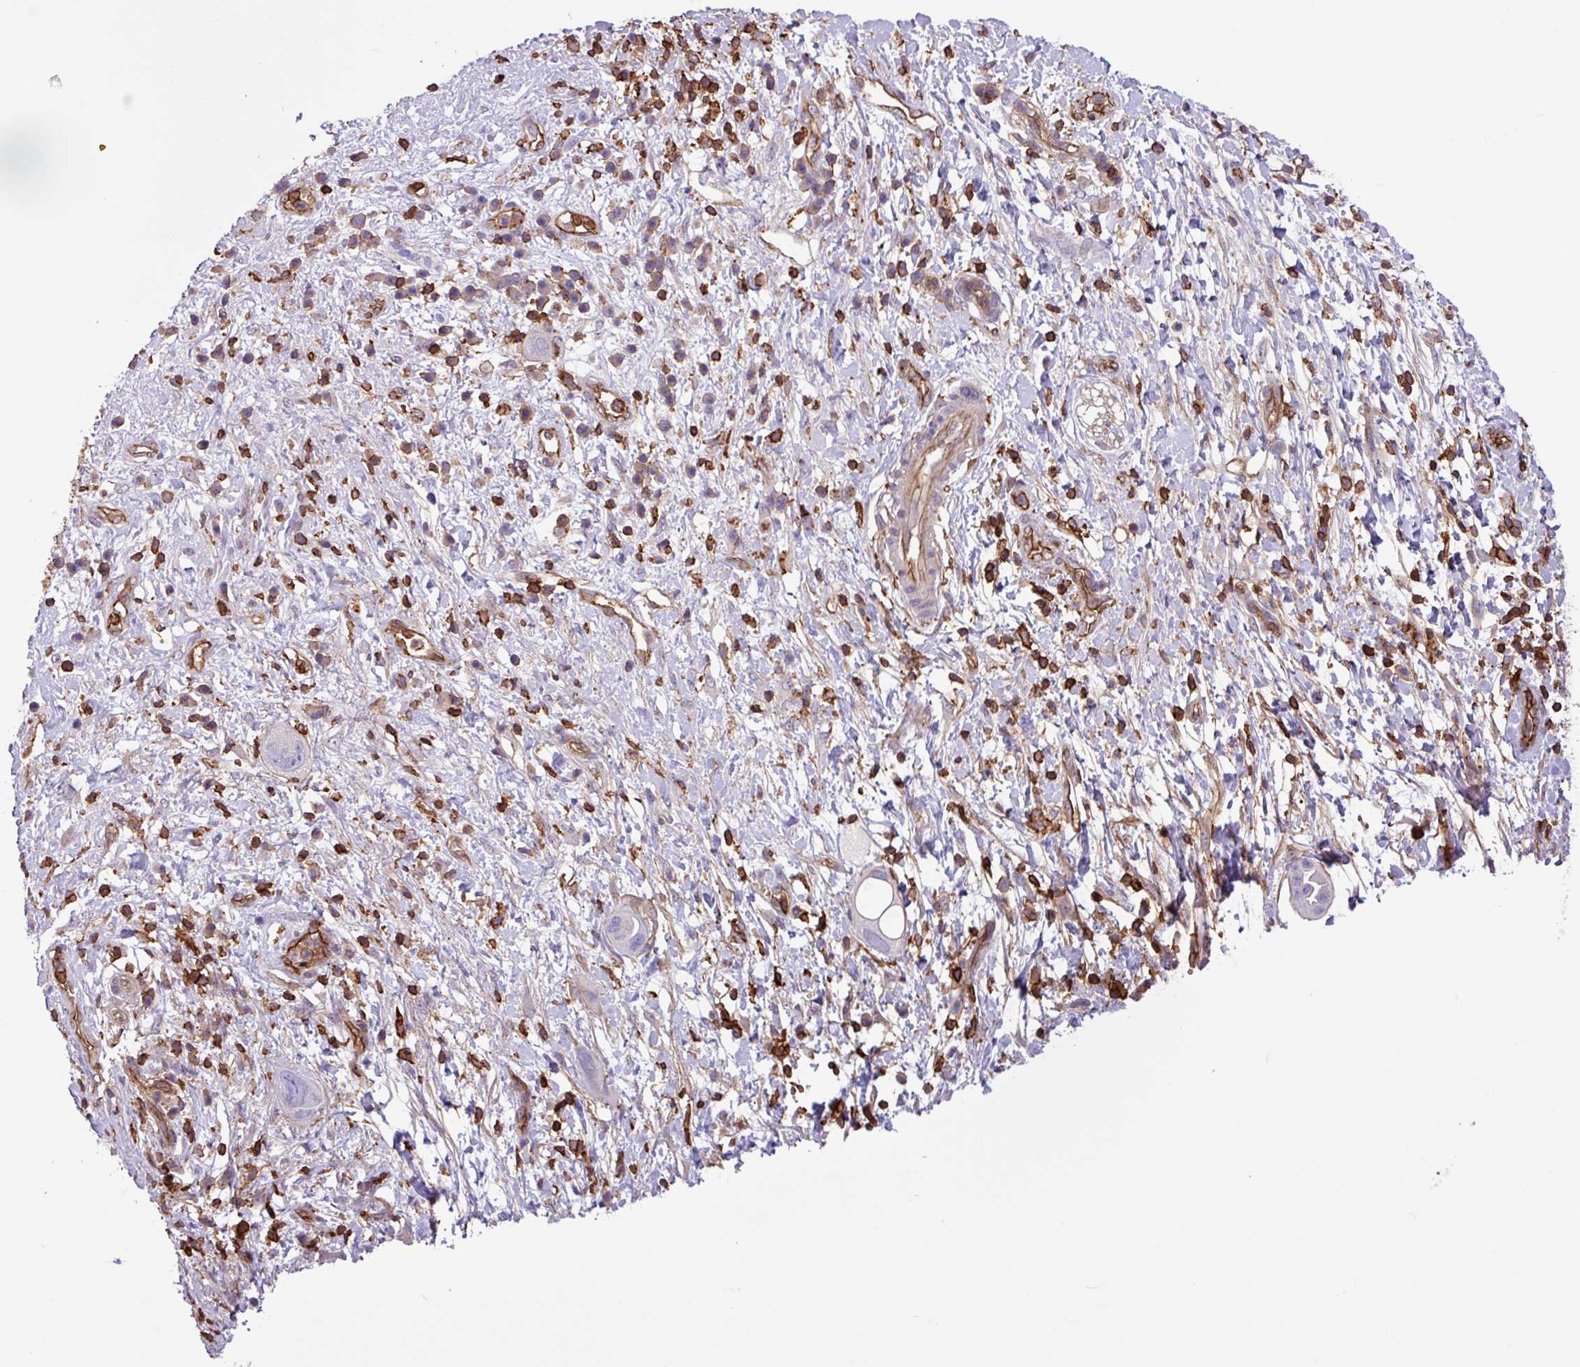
{"staining": {"intensity": "weak", "quantity": "<25%", "location": "cytoplasmic/membranous"}, "tissue": "pancreatic cancer", "cell_type": "Tumor cells", "image_type": "cancer", "snomed": [{"axis": "morphology", "description": "Adenocarcinoma, NOS"}, {"axis": "topography", "description": "Pancreas"}], "caption": "The micrograph displays no significant positivity in tumor cells of adenocarcinoma (pancreatic).", "gene": "PPP1R18", "patient": {"sex": "male", "age": 68}}